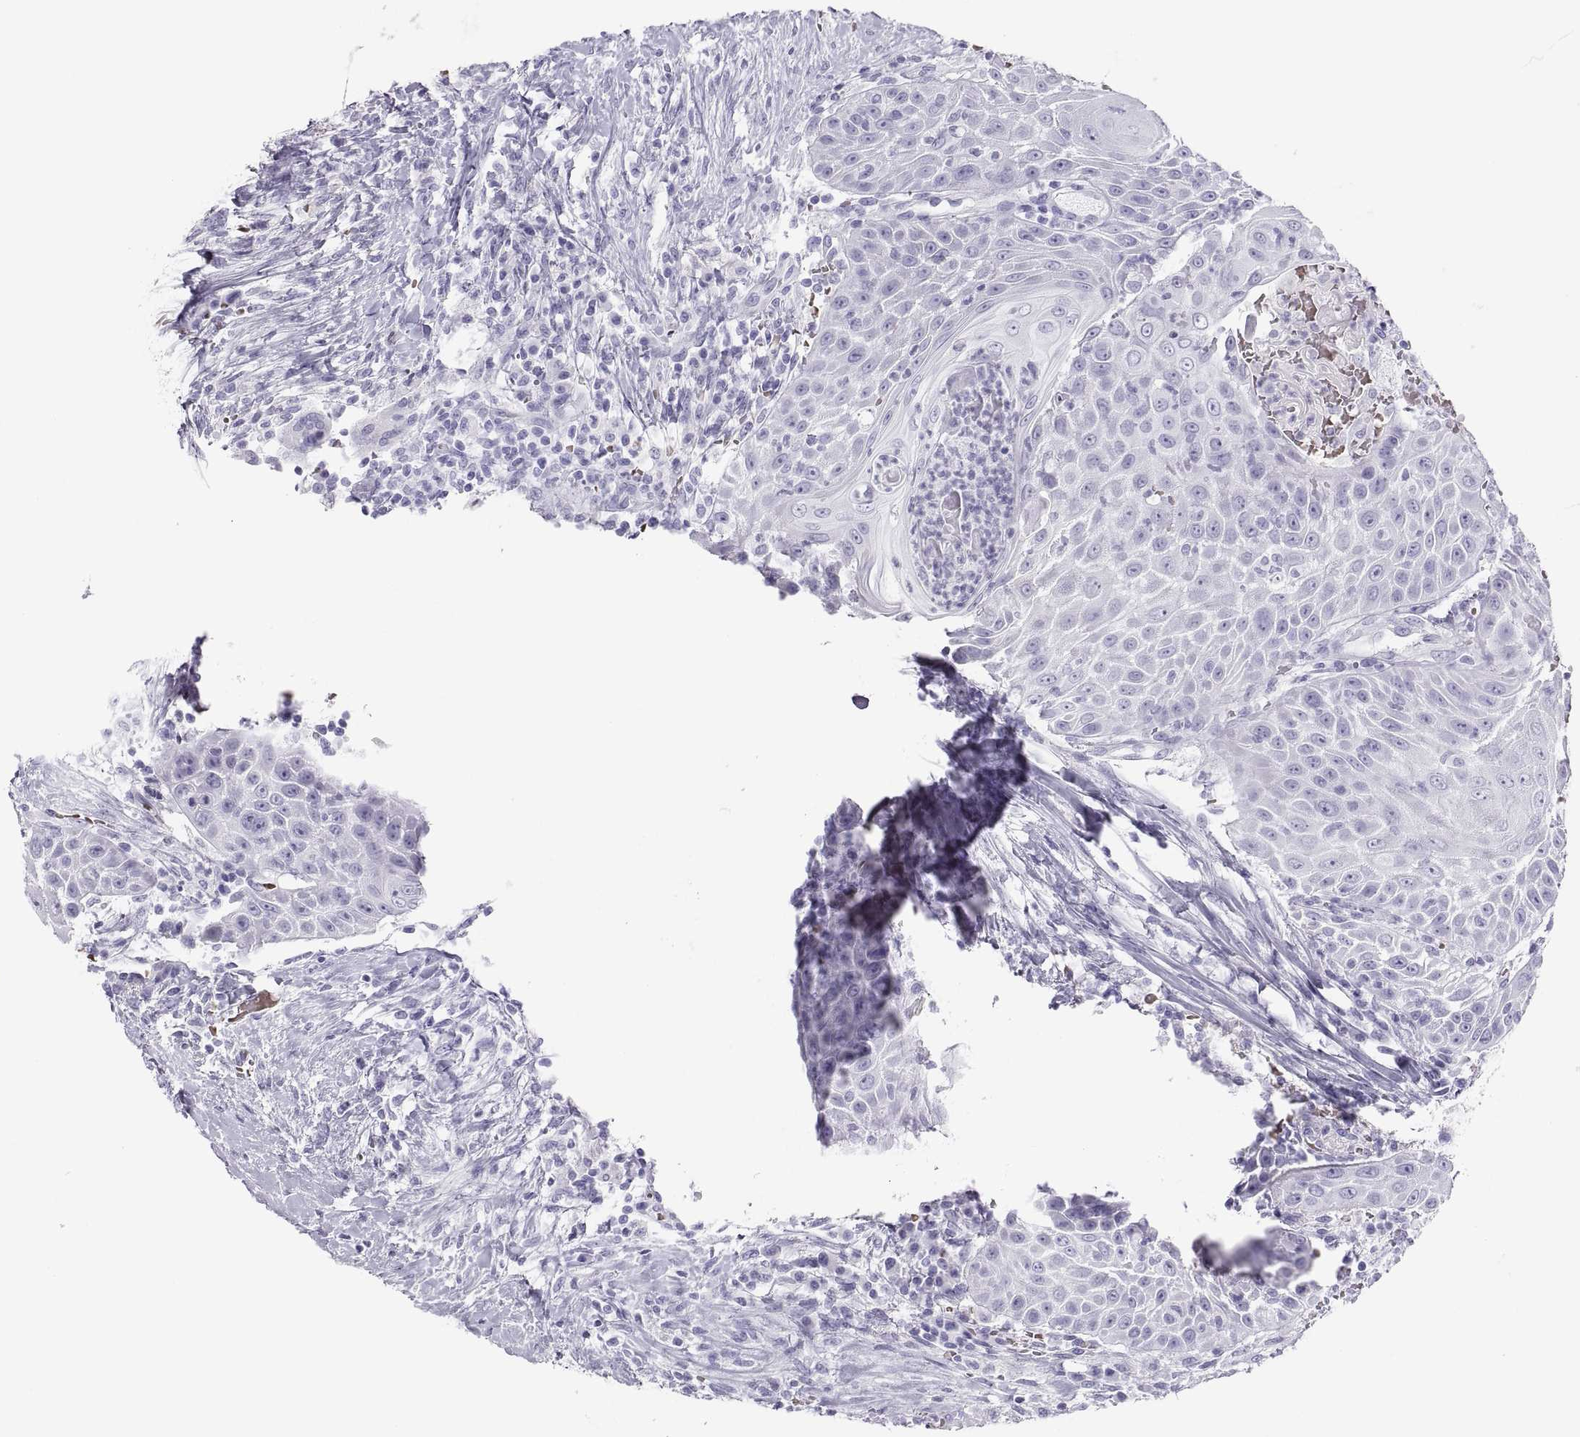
{"staining": {"intensity": "negative", "quantity": "none", "location": "none"}, "tissue": "head and neck cancer", "cell_type": "Tumor cells", "image_type": "cancer", "snomed": [{"axis": "morphology", "description": "Squamous cell carcinoma, NOS"}, {"axis": "topography", "description": "Head-Neck"}], "caption": "Immunohistochemistry (IHC) of head and neck cancer (squamous cell carcinoma) reveals no positivity in tumor cells. Nuclei are stained in blue.", "gene": "SEMG1", "patient": {"sex": "male", "age": 69}}